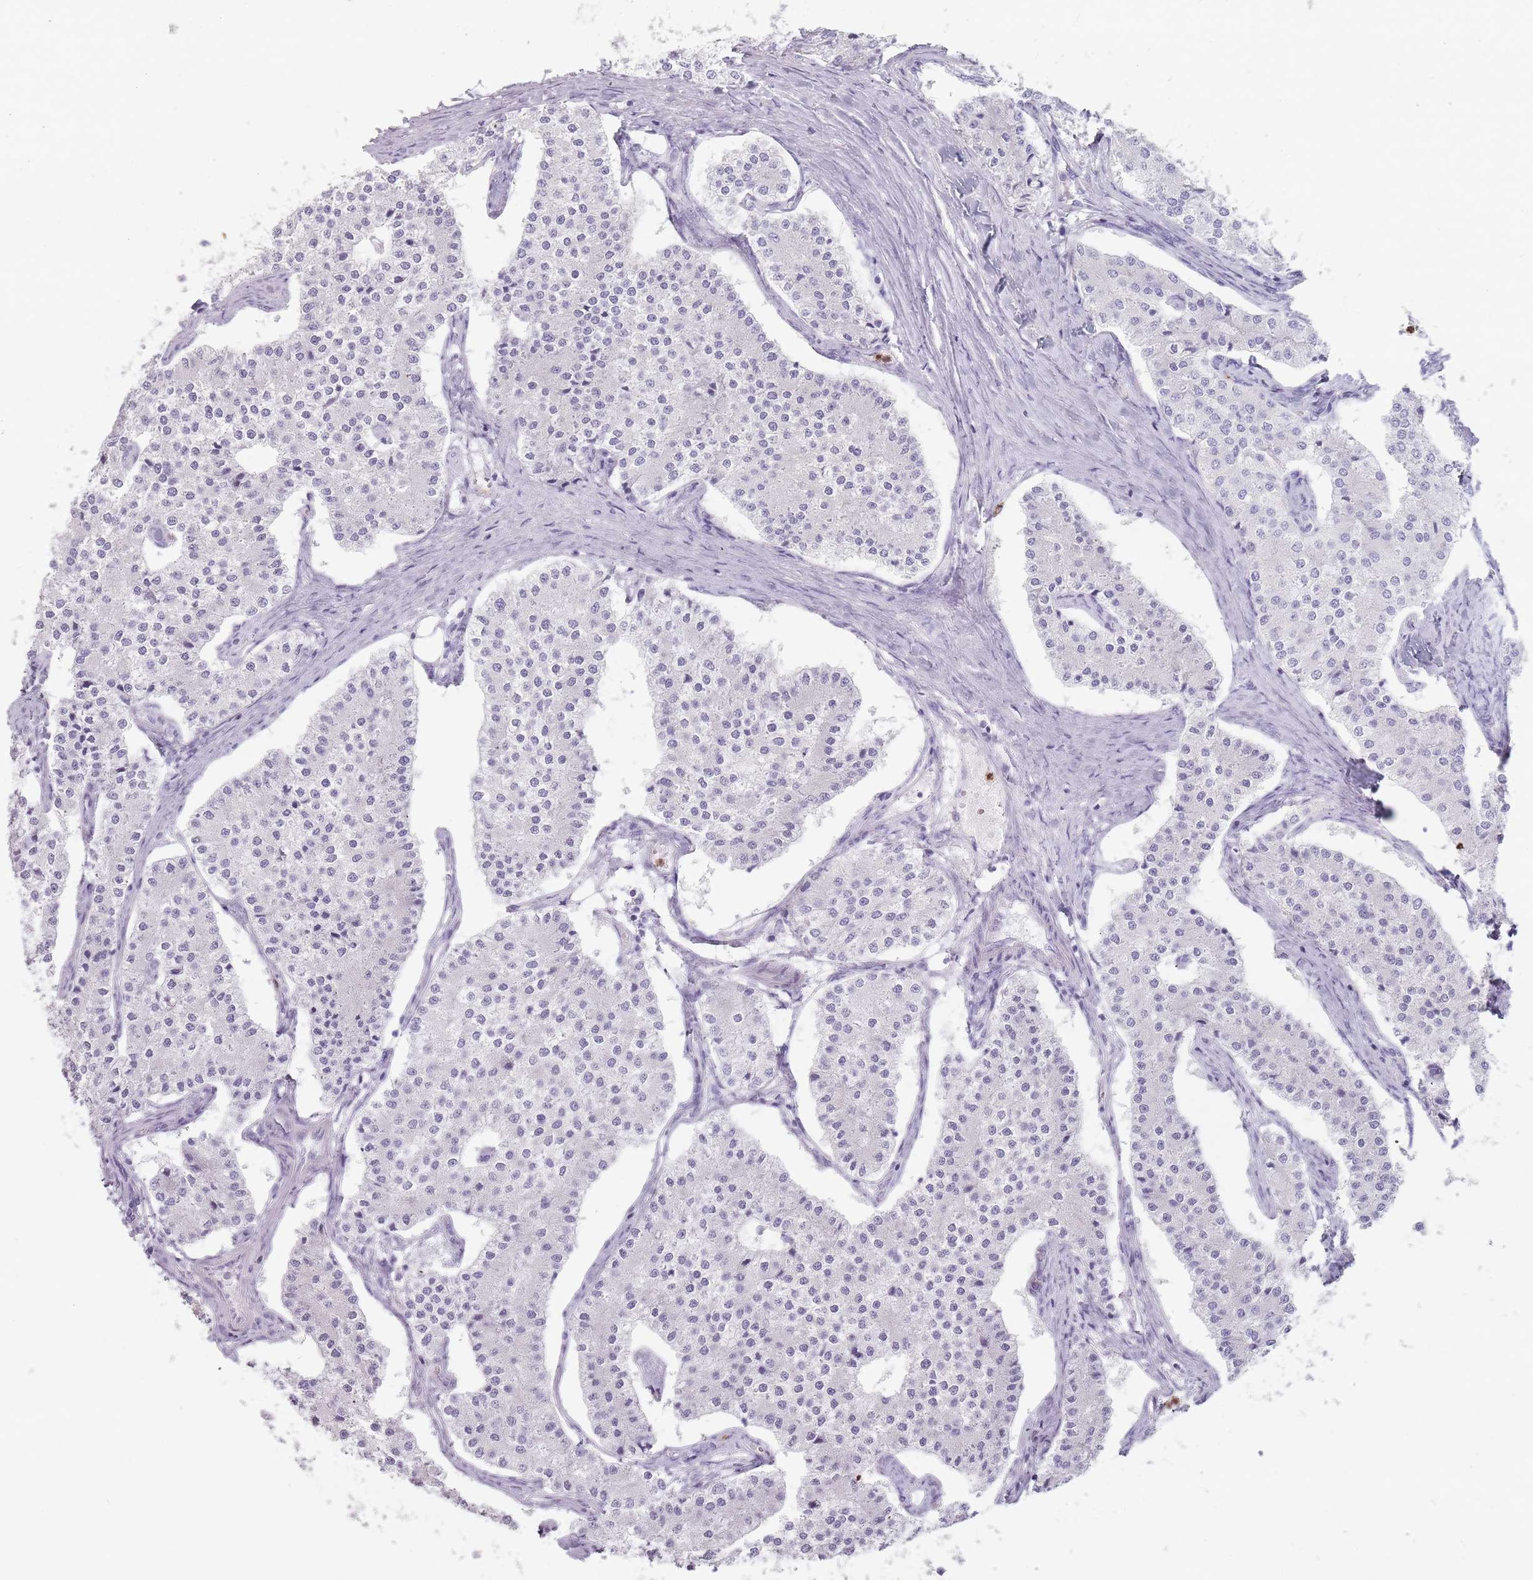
{"staining": {"intensity": "negative", "quantity": "none", "location": "none"}, "tissue": "carcinoid", "cell_type": "Tumor cells", "image_type": "cancer", "snomed": [{"axis": "morphology", "description": "Carcinoid, malignant, NOS"}, {"axis": "topography", "description": "Colon"}], "caption": "DAB immunohistochemical staining of malignant carcinoid exhibits no significant expression in tumor cells.", "gene": "ZNF584", "patient": {"sex": "female", "age": 52}}